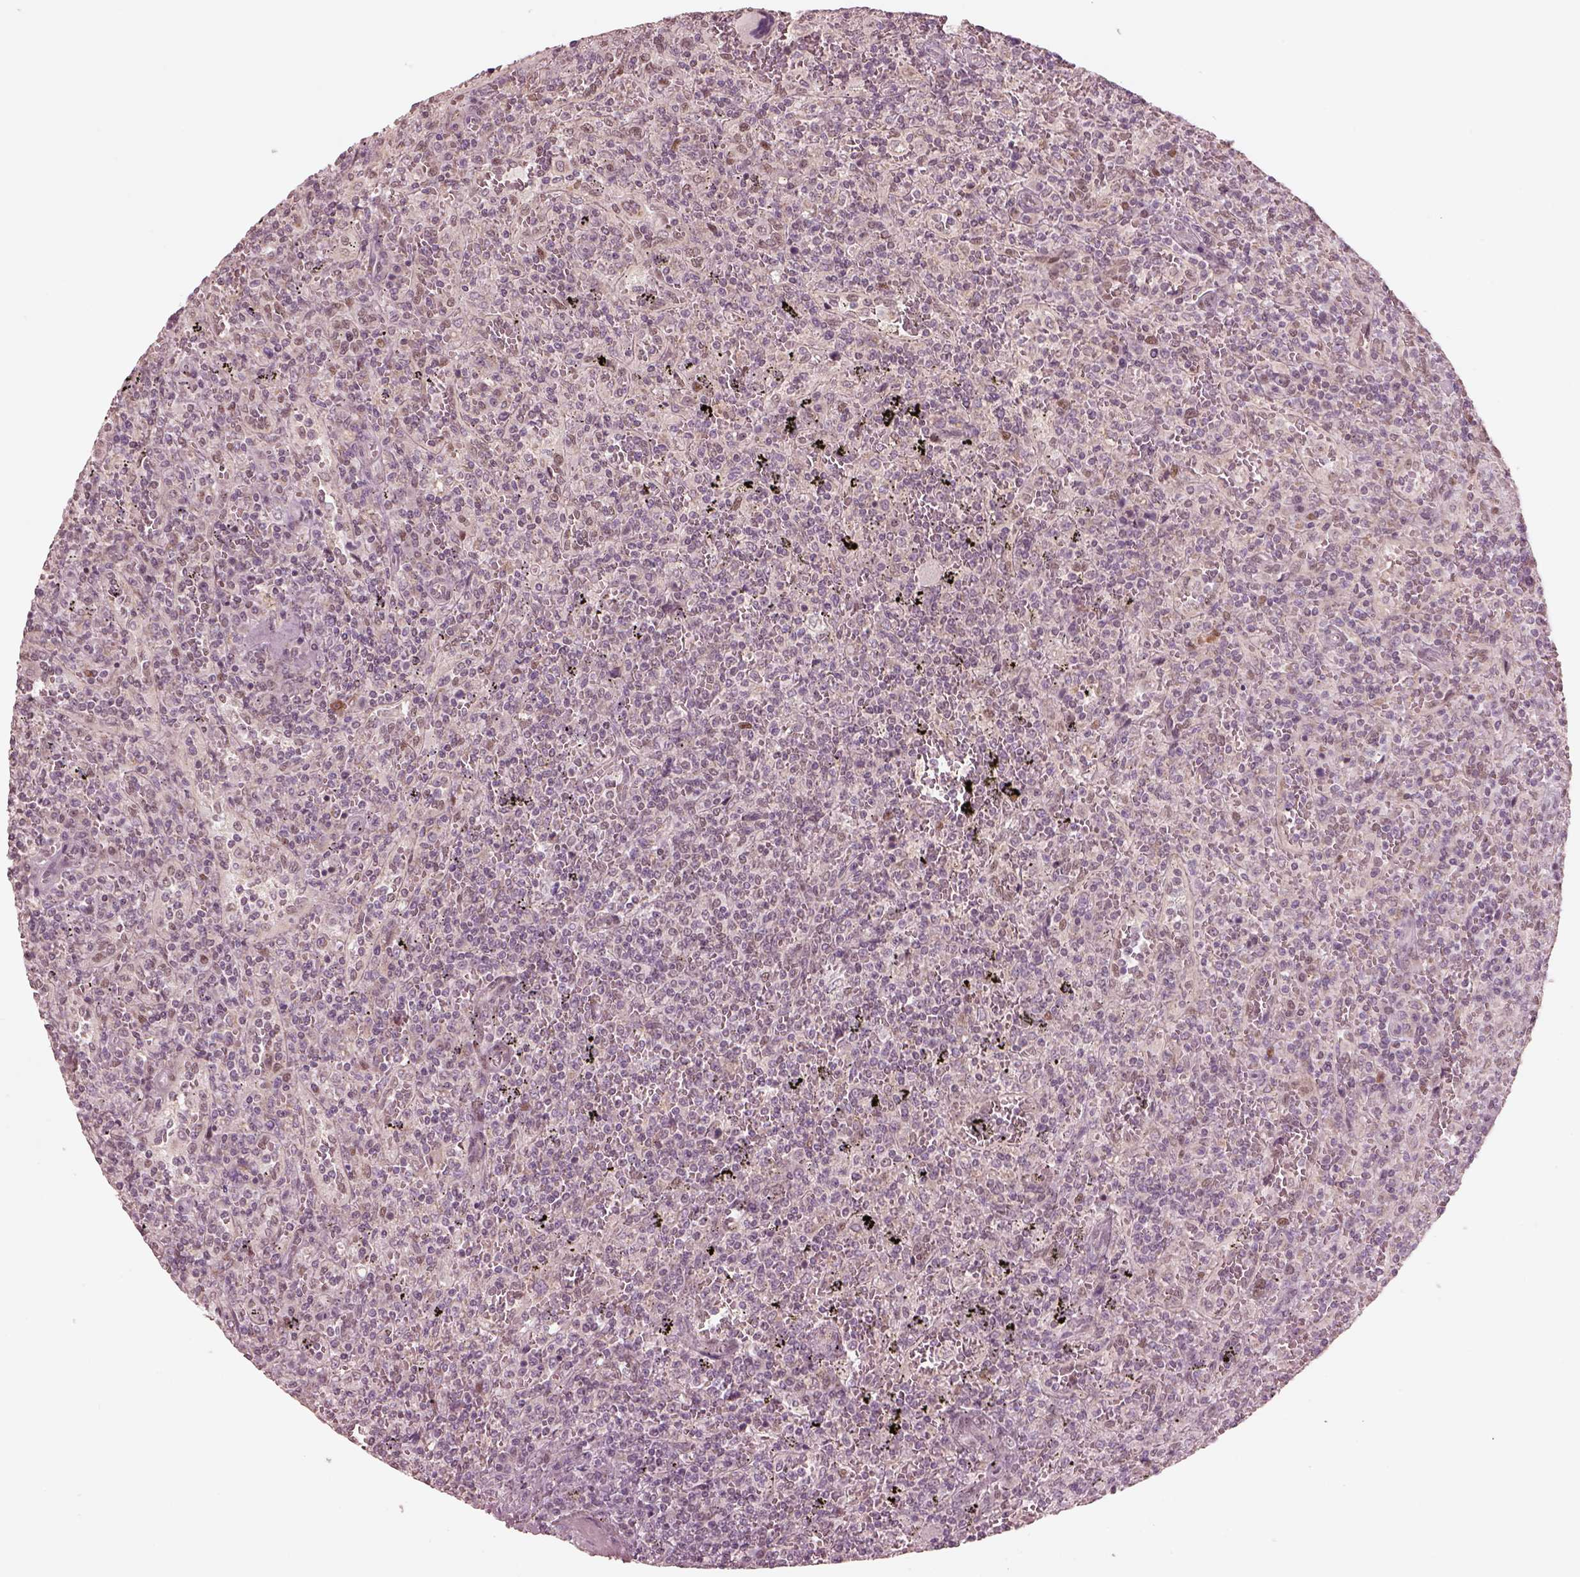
{"staining": {"intensity": "negative", "quantity": "none", "location": "none"}, "tissue": "lymphoma", "cell_type": "Tumor cells", "image_type": "cancer", "snomed": [{"axis": "morphology", "description": "Malignant lymphoma, non-Hodgkin's type, Low grade"}, {"axis": "topography", "description": "Spleen"}], "caption": "Human malignant lymphoma, non-Hodgkin's type (low-grade) stained for a protein using IHC reveals no expression in tumor cells.", "gene": "IQCB1", "patient": {"sex": "male", "age": 62}}